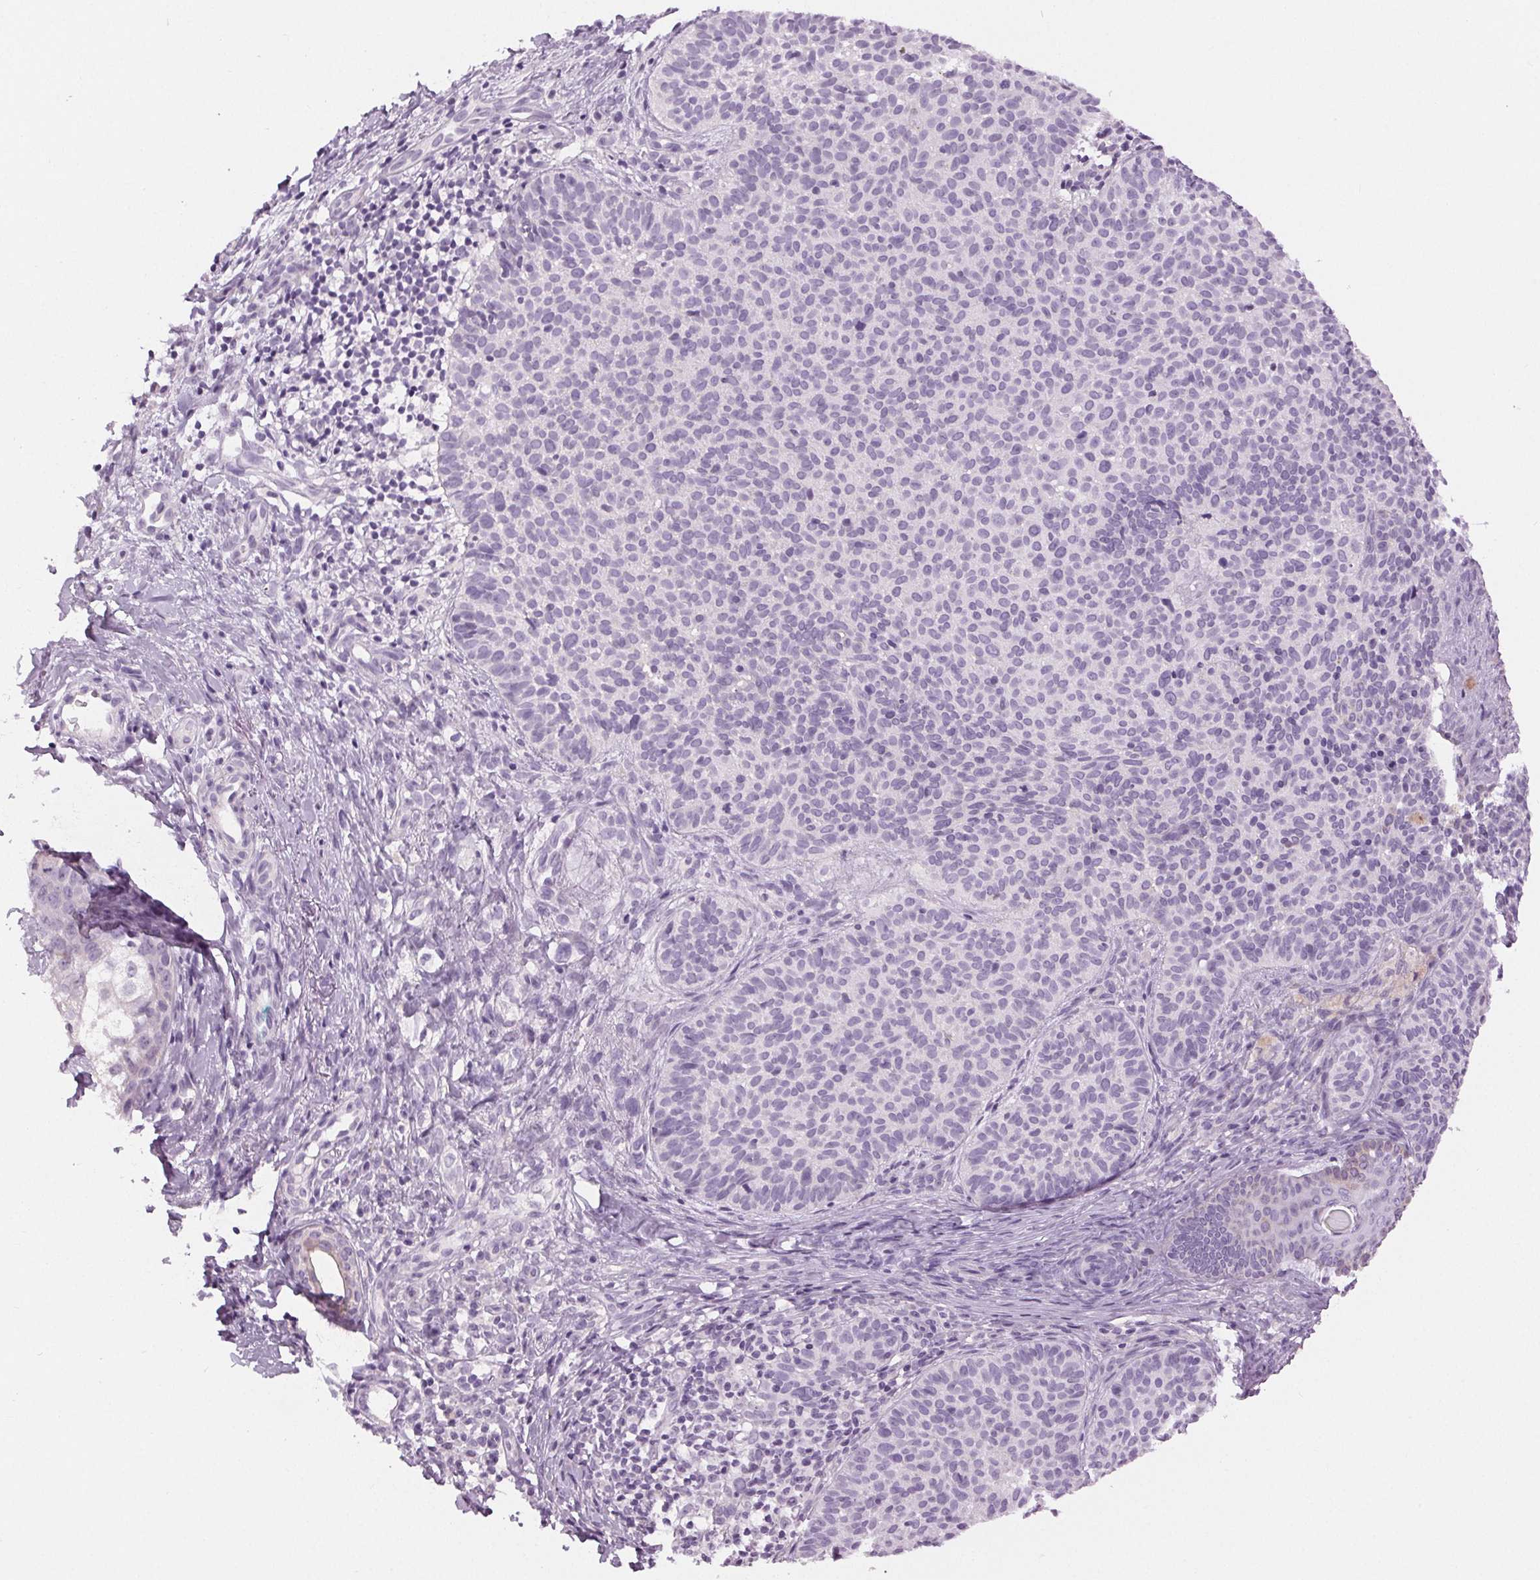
{"staining": {"intensity": "negative", "quantity": "none", "location": "none"}, "tissue": "skin cancer", "cell_type": "Tumor cells", "image_type": "cancer", "snomed": [{"axis": "morphology", "description": "Basal cell carcinoma"}, {"axis": "topography", "description": "Skin"}], "caption": "Tumor cells show no significant protein positivity in skin cancer (basal cell carcinoma).", "gene": "MISP", "patient": {"sex": "male", "age": 57}}